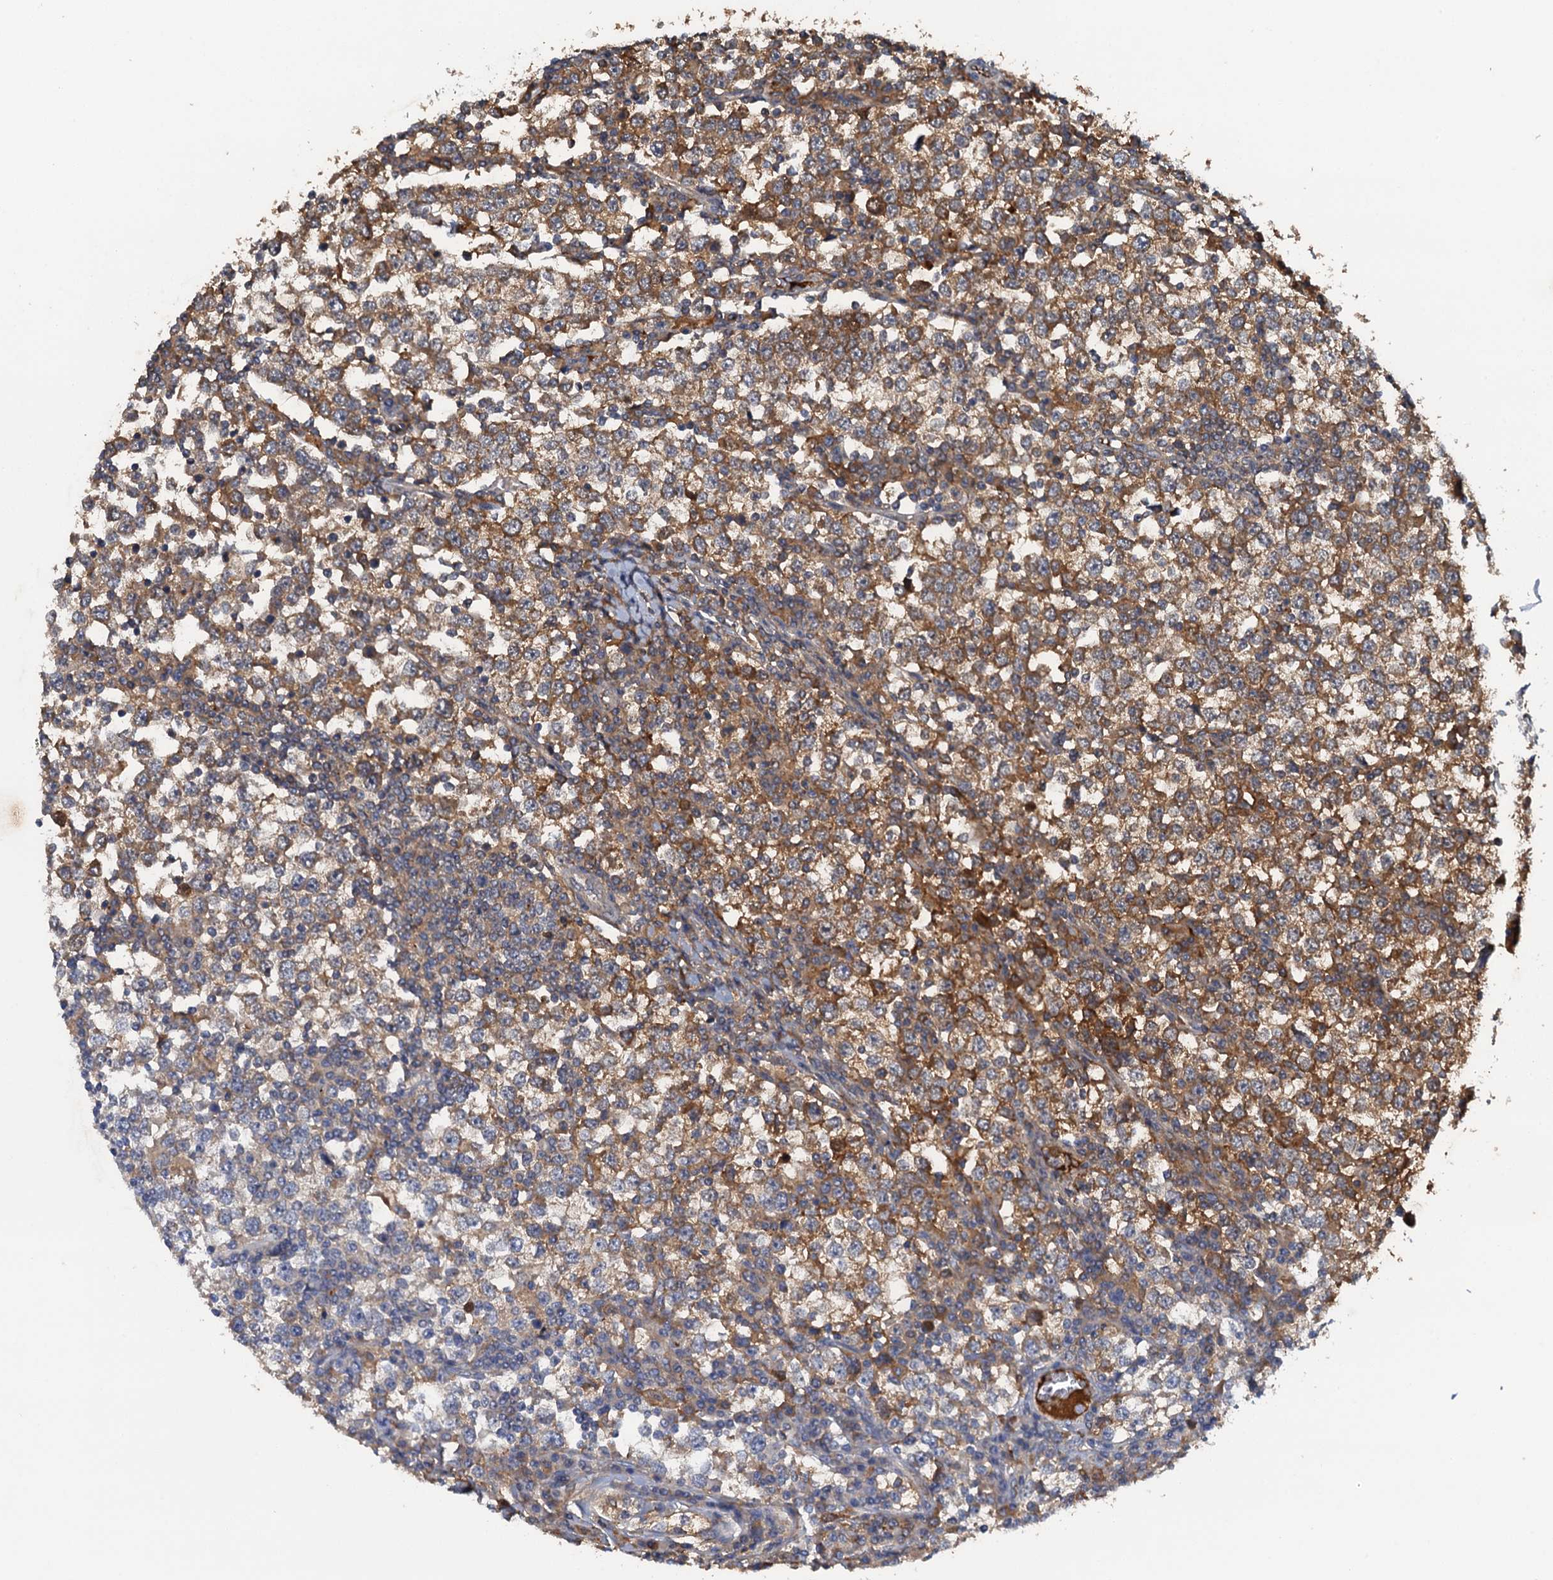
{"staining": {"intensity": "moderate", "quantity": ">75%", "location": "cytoplasmic/membranous"}, "tissue": "testis cancer", "cell_type": "Tumor cells", "image_type": "cancer", "snomed": [{"axis": "morphology", "description": "Seminoma, NOS"}, {"axis": "topography", "description": "Testis"}], "caption": "Moderate cytoplasmic/membranous protein staining is appreciated in about >75% of tumor cells in testis seminoma.", "gene": "HAPLN3", "patient": {"sex": "male", "age": 65}}